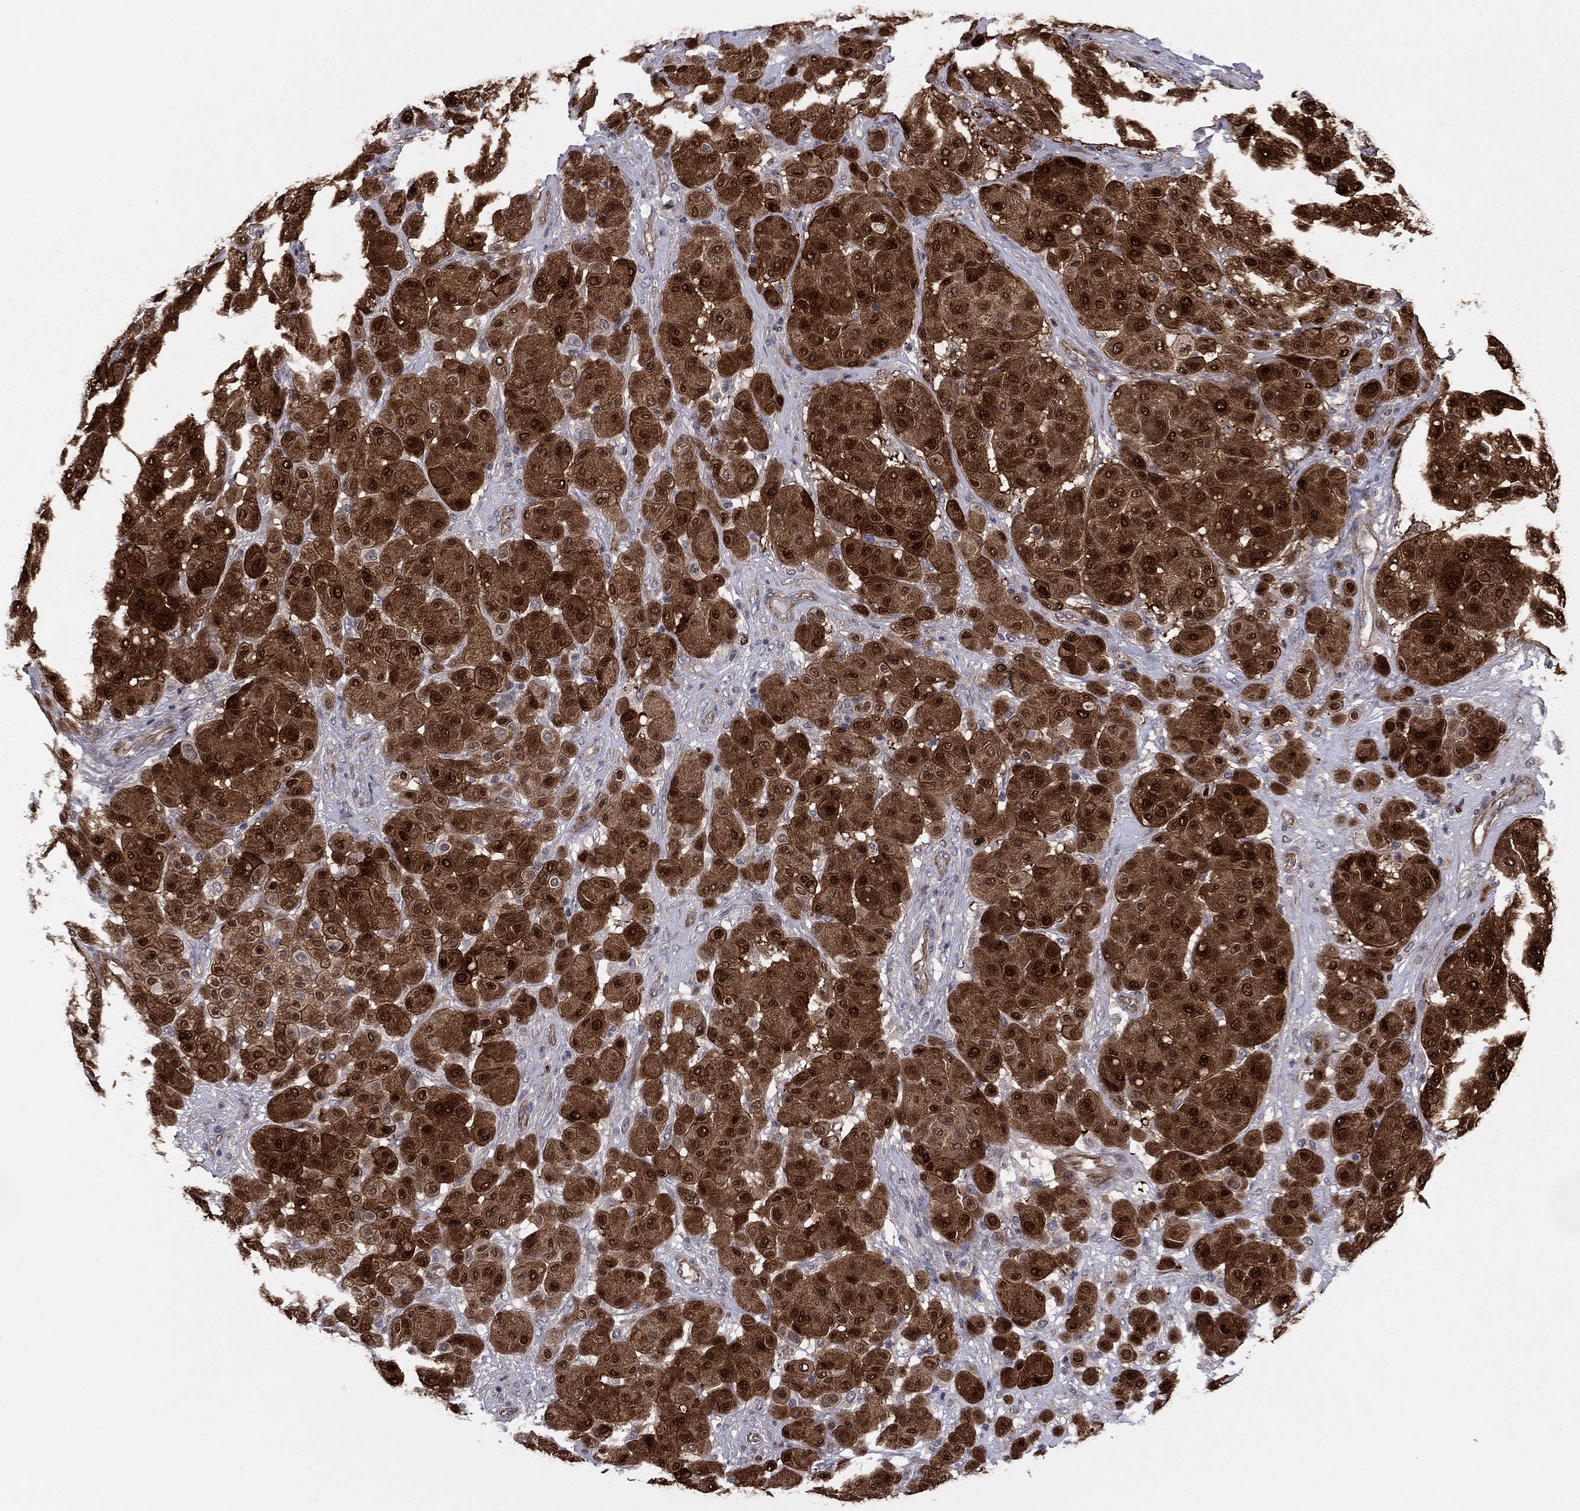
{"staining": {"intensity": "strong", "quantity": ">75%", "location": "cytoplasmic/membranous,nuclear"}, "tissue": "melanoma", "cell_type": "Tumor cells", "image_type": "cancer", "snomed": [{"axis": "morphology", "description": "Malignant melanoma, Metastatic site"}, {"axis": "topography", "description": "Smooth muscle"}], "caption": "Human melanoma stained with a brown dye reveals strong cytoplasmic/membranous and nuclear positive positivity in approximately >75% of tumor cells.", "gene": "BCL11A", "patient": {"sex": "male", "age": 41}}